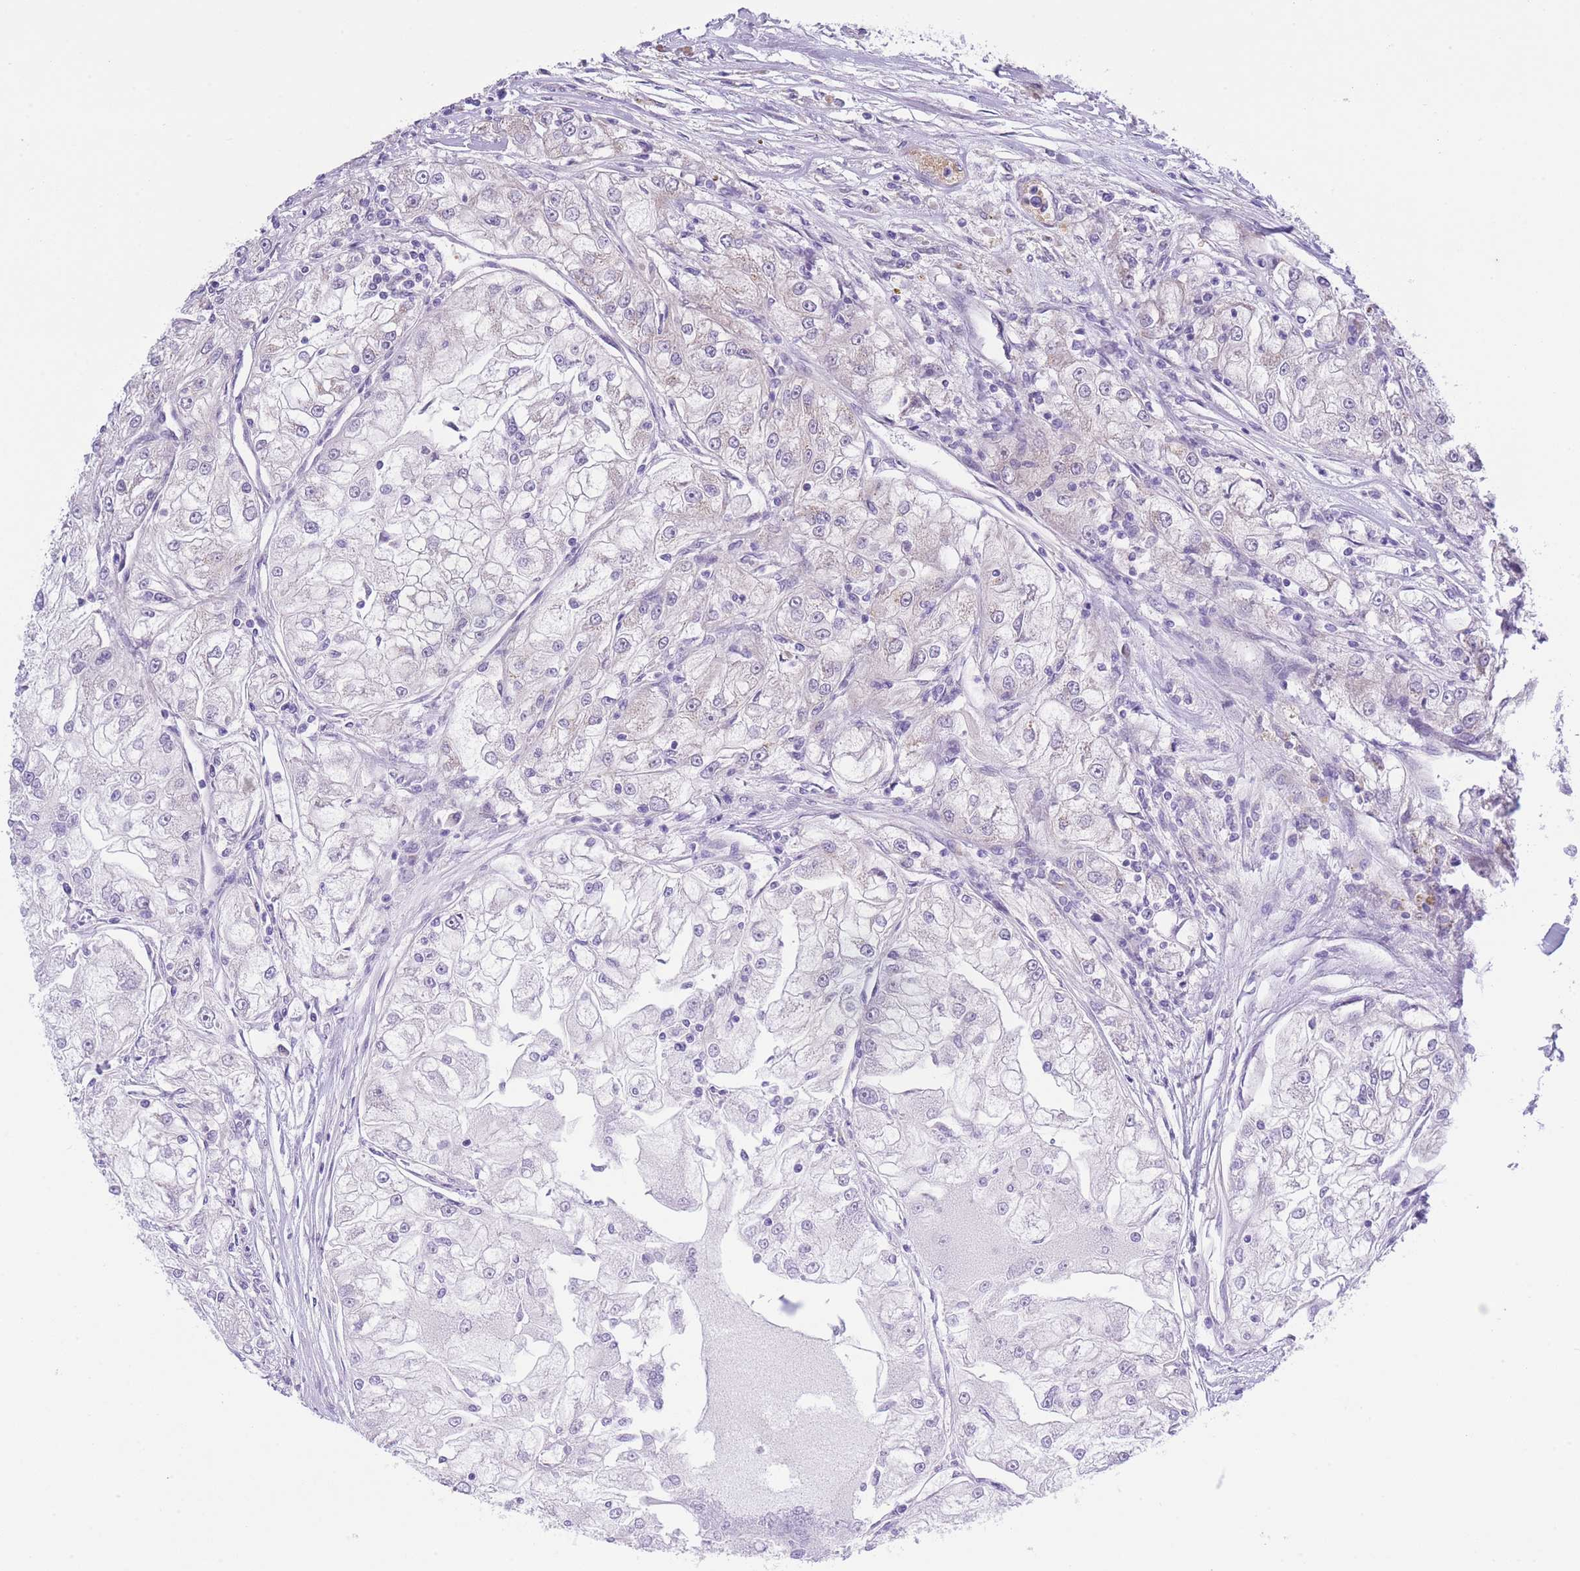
{"staining": {"intensity": "negative", "quantity": "none", "location": "none"}, "tissue": "renal cancer", "cell_type": "Tumor cells", "image_type": "cancer", "snomed": [{"axis": "morphology", "description": "Adenocarcinoma, NOS"}, {"axis": "topography", "description": "Kidney"}], "caption": "High magnification brightfield microscopy of renal adenocarcinoma stained with DAB (3,3'-diaminobenzidine) (brown) and counterstained with hematoxylin (blue): tumor cells show no significant positivity.", "gene": "WWOX", "patient": {"sex": "female", "age": 72}}